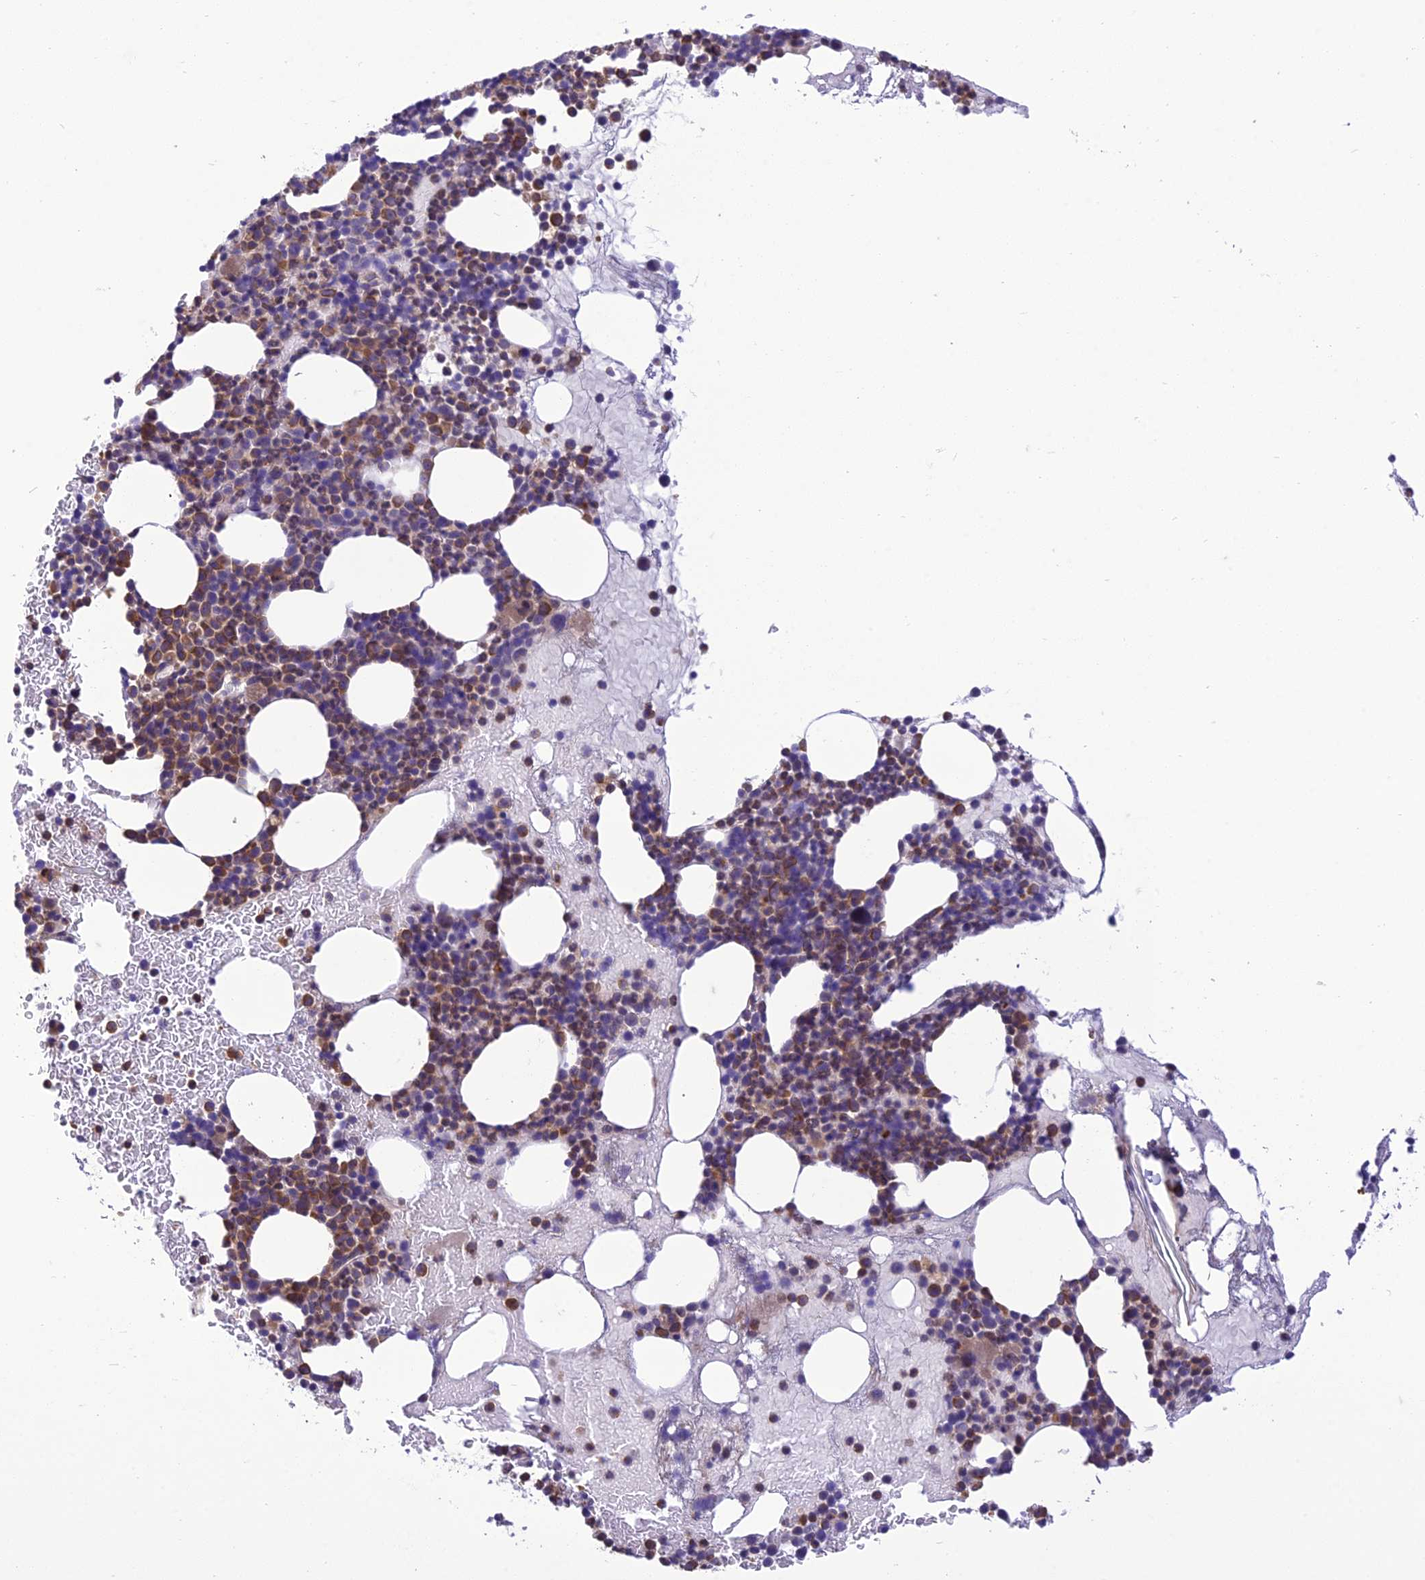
{"staining": {"intensity": "moderate", "quantity": "25%-75%", "location": "cytoplasmic/membranous"}, "tissue": "bone marrow", "cell_type": "Hematopoietic cells", "image_type": "normal", "snomed": [{"axis": "morphology", "description": "Normal tissue, NOS"}, {"axis": "topography", "description": "Bone marrow"}], "caption": "Bone marrow stained with DAB (3,3'-diaminobenzidine) immunohistochemistry displays medium levels of moderate cytoplasmic/membranous staining in approximately 25%-75% of hematopoietic cells. (DAB IHC, brown staining for protein, blue staining for nuclei).", "gene": "ITGAE", "patient": {"sex": "female", "age": 83}}